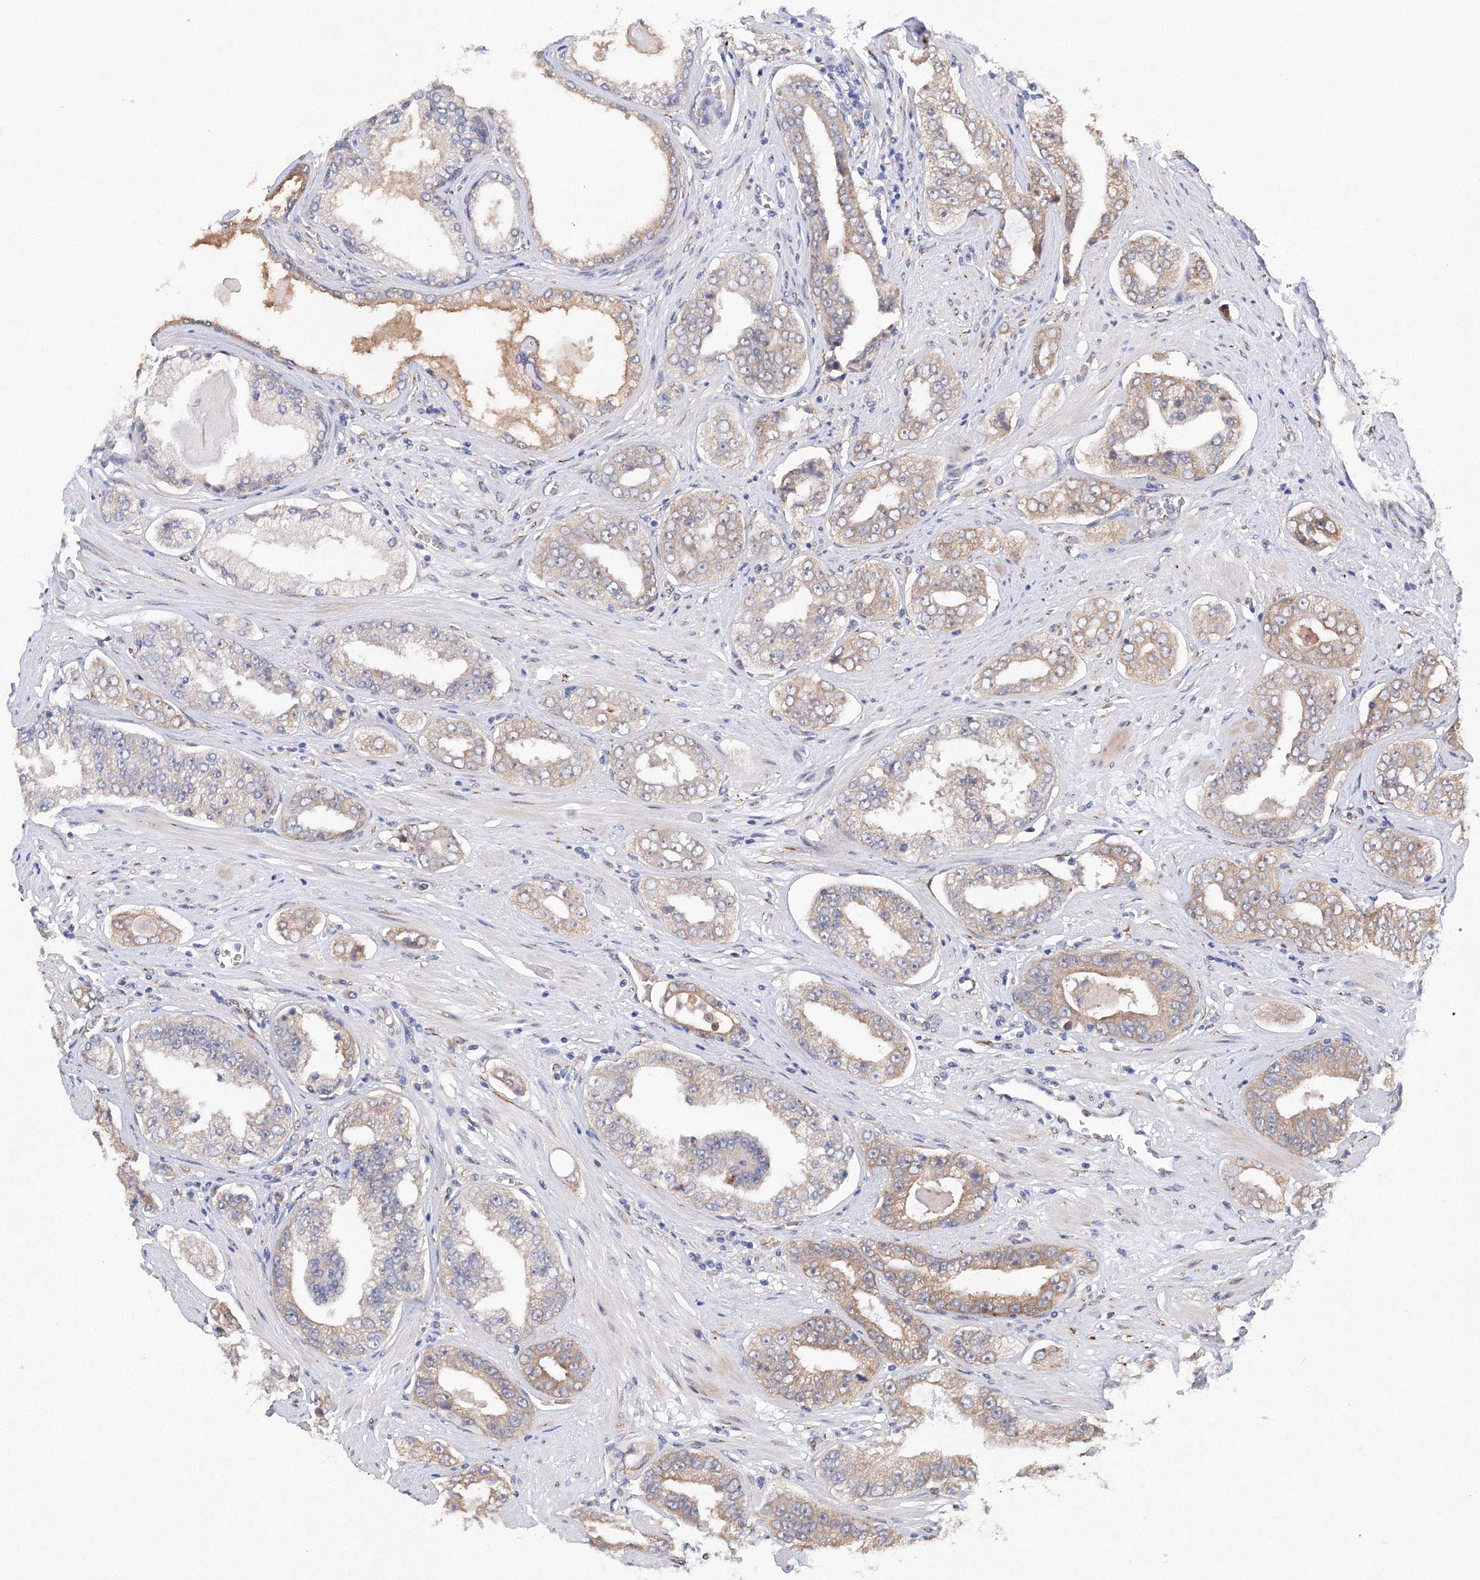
{"staining": {"intensity": "moderate", "quantity": "<25%", "location": "cytoplasmic/membranous"}, "tissue": "prostate cancer", "cell_type": "Tumor cells", "image_type": "cancer", "snomed": [{"axis": "morphology", "description": "Adenocarcinoma, High grade"}, {"axis": "topography", "description": "Prostate"}], "caption": "Prostate adenocarcinoma (high-grade) stained with a brown dye demonstrates moderate cytoplasmic/membranous positive positivity in approximately <25% of tumor cells.", "gene": "DIS3L2", "patient": {"sex": "male", "age": 71}}